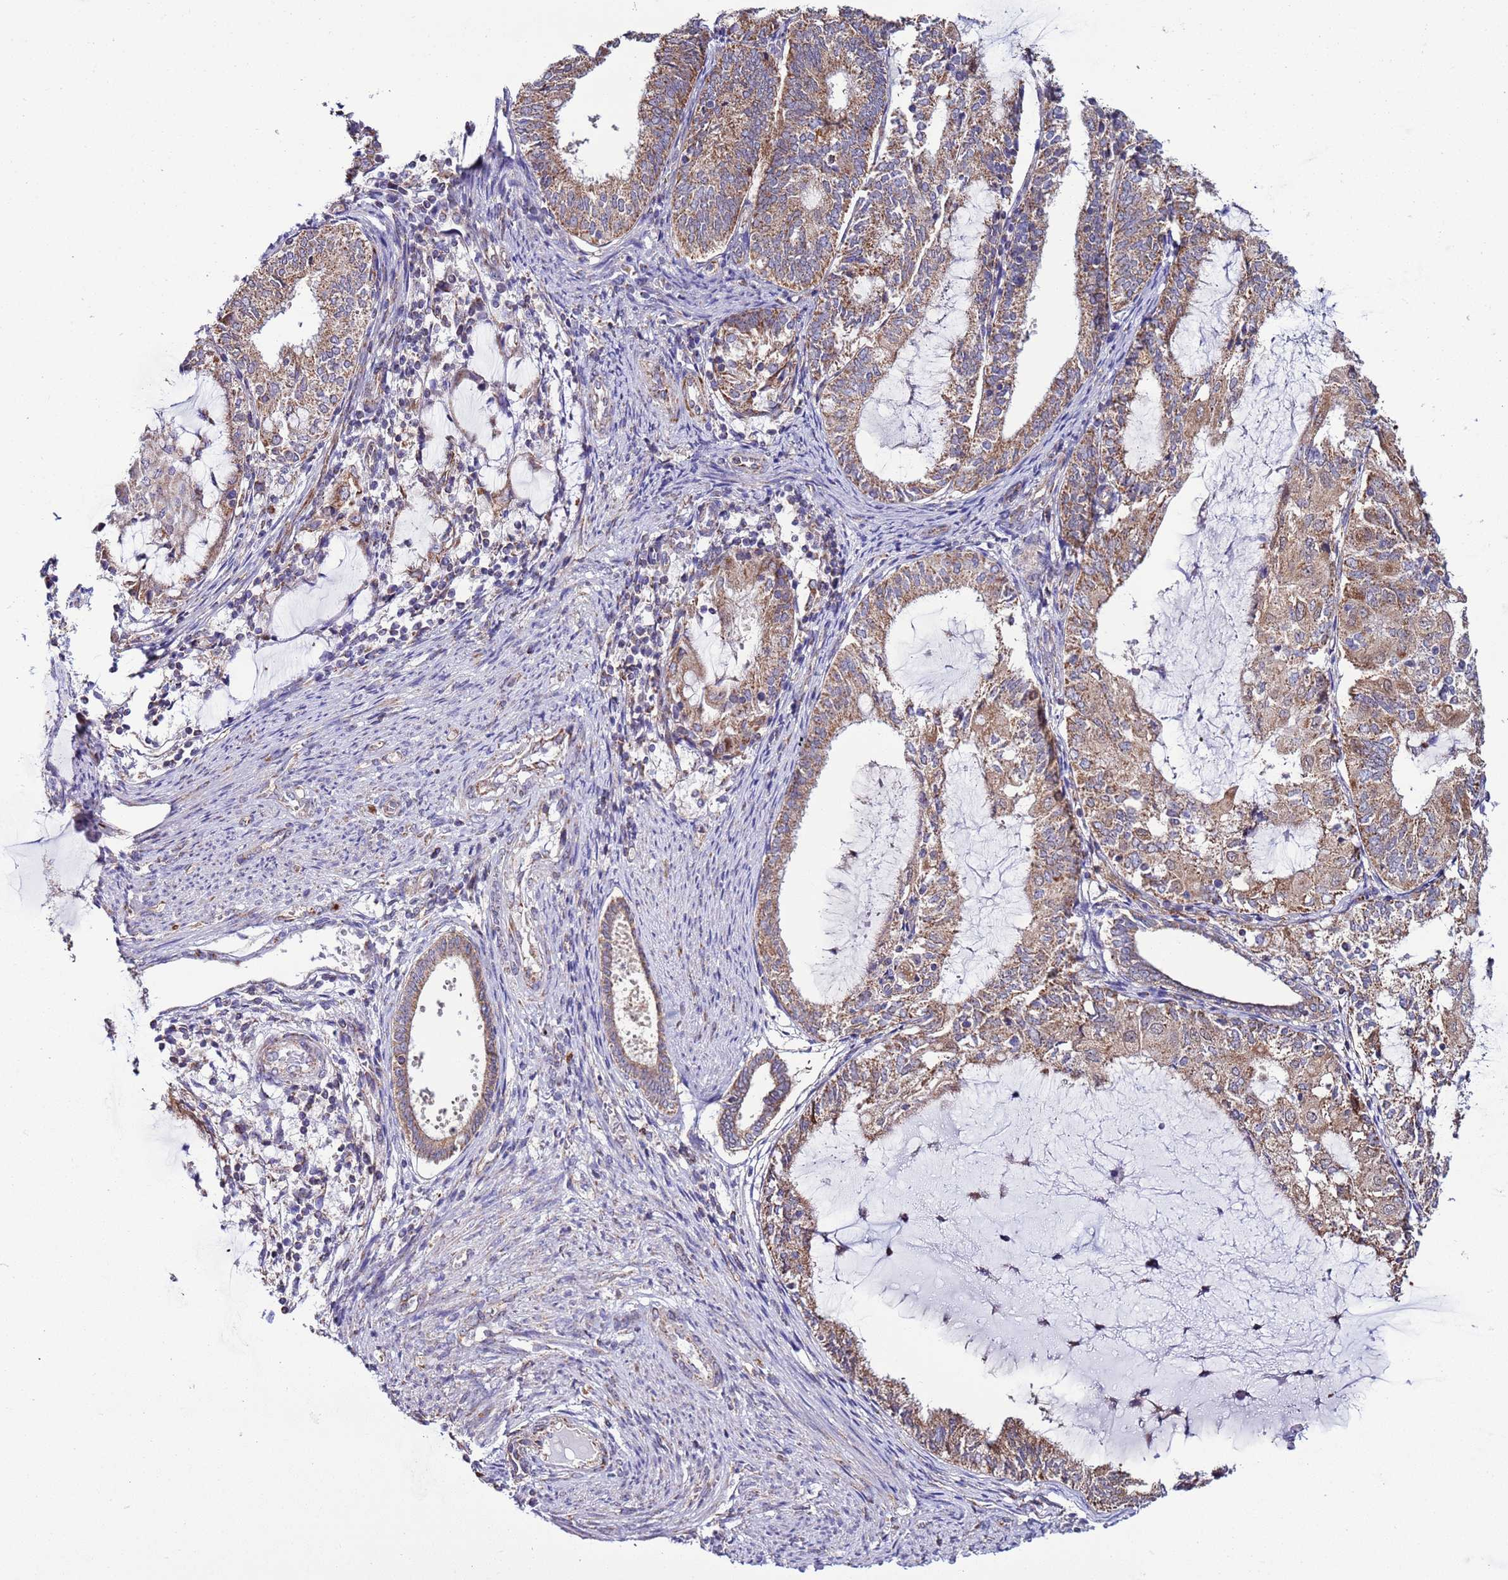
{"staining": {"intensity": "moderate", "quantity": ">75%", "location": "cytoplasmic/membranous"}, "tissue": "endometrial cancer", "cell_type": "Tumor cells", "image_type": "cancer", "snomed": [{"axis": "morphology", "description": "Adenocarcinoma, NOS"}, {"axis": "topography", "description": "Endometrium"}], "caption": "A histopathology image of human adenocarcinoma (endometrial) stained for a protein demonstrates moderate cytoplasmic/membranous brown staining in tumor cells. The staining was performed using DAB (3,3'-diaminobenzidine) to visualize the protein expression in brown, while the nuclei were stained in blue with hematoxylin (Magnification: 20x).", "gene": "AHI1", "patient": {"sex": "female", "age": 81}}